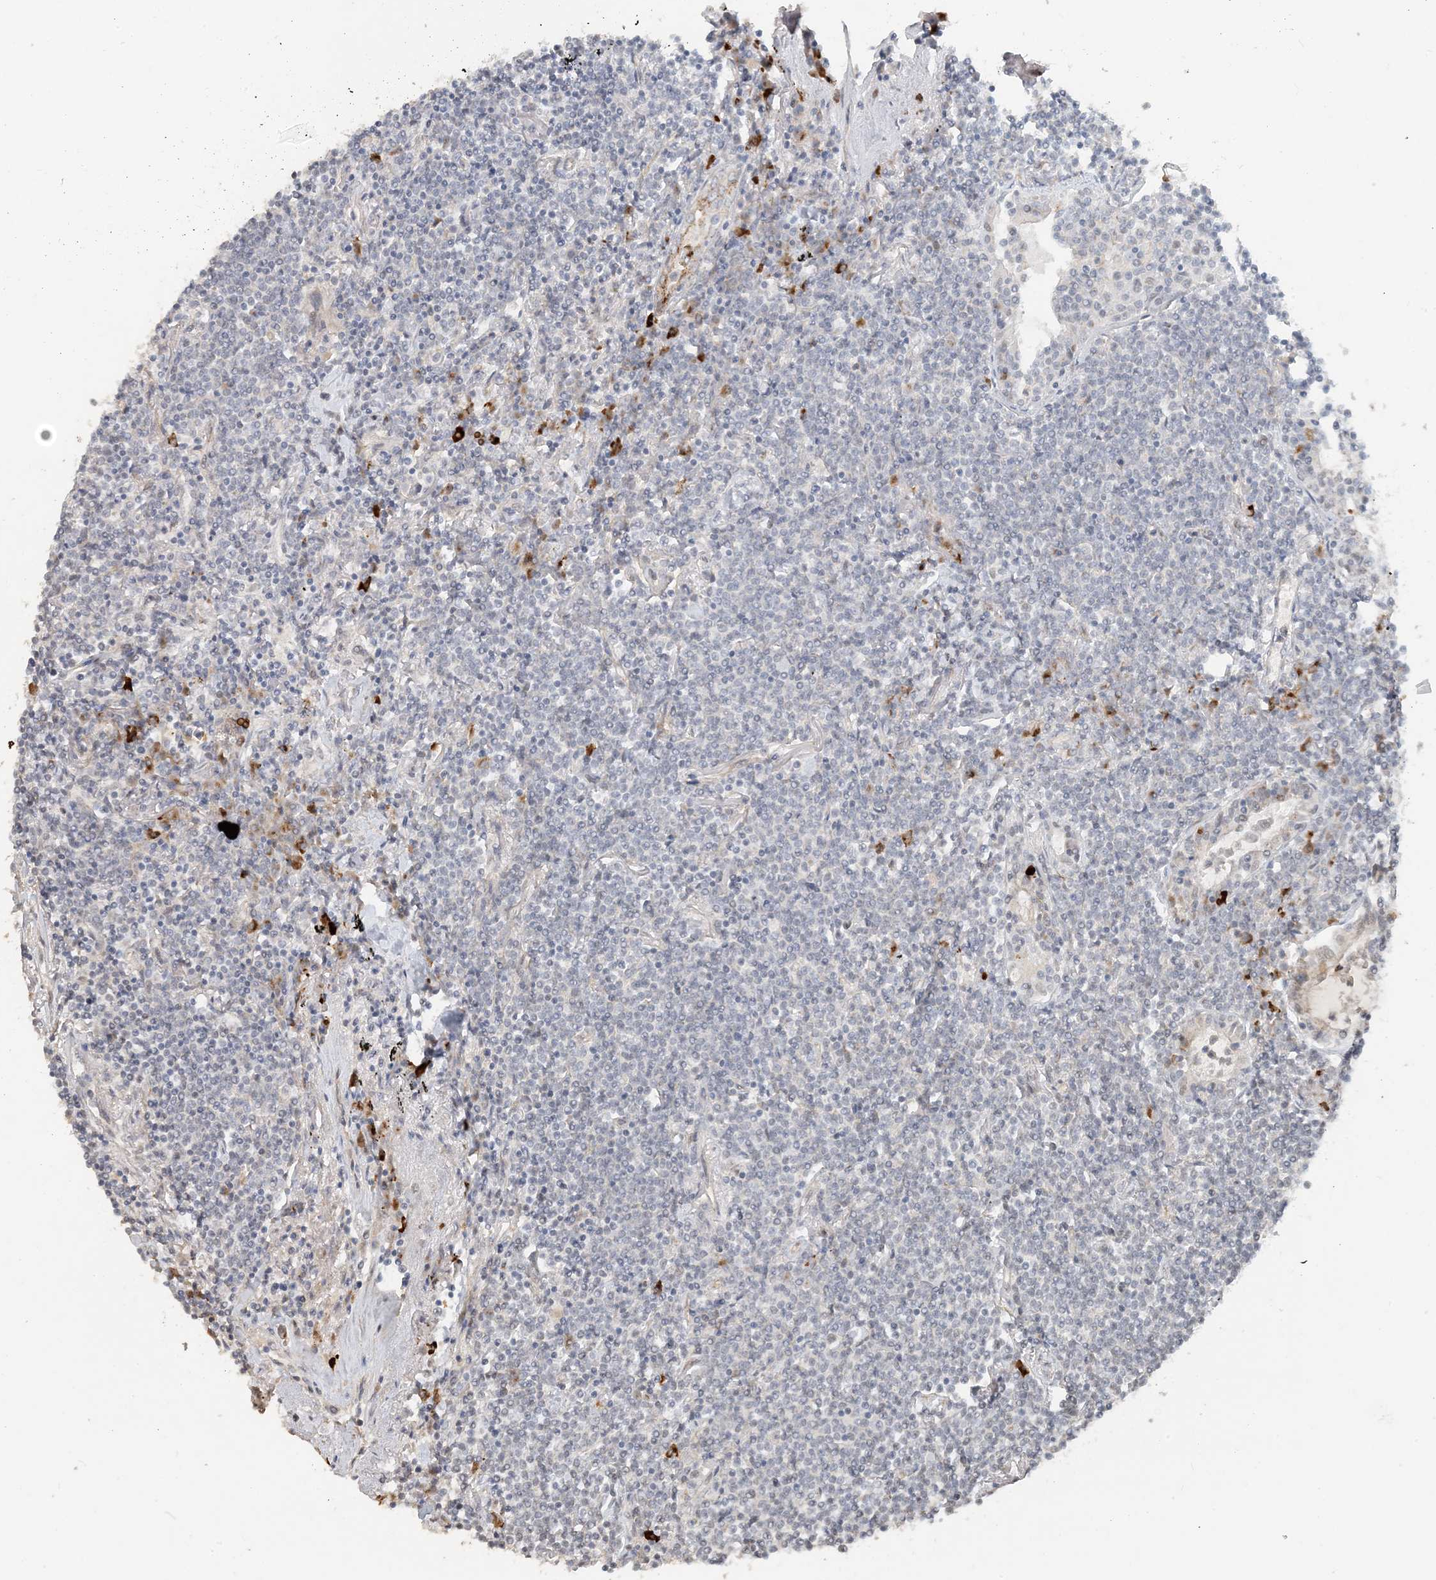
{"staining": {"intensity": "negative", "quantity": "none", "location": "none"}, "tissue": "lymphoma", "cell_type": "Tumor cells", "image_type": "cancer", "snomed": [{"axis": "morphology", "description": "Malignant lymphoma, non-Hodgkin's type, Low grade"}, {"axis": "topography", "description": "Lung"}], "caption": "The immunohistochemistry histopathology image has no significant expression in tumor cells of low-grade malignant lymphoma, non-Hodgkin's type tissue.", "gene": "ZCCHC4", "patient": {"sex": "female", "age": 71}}